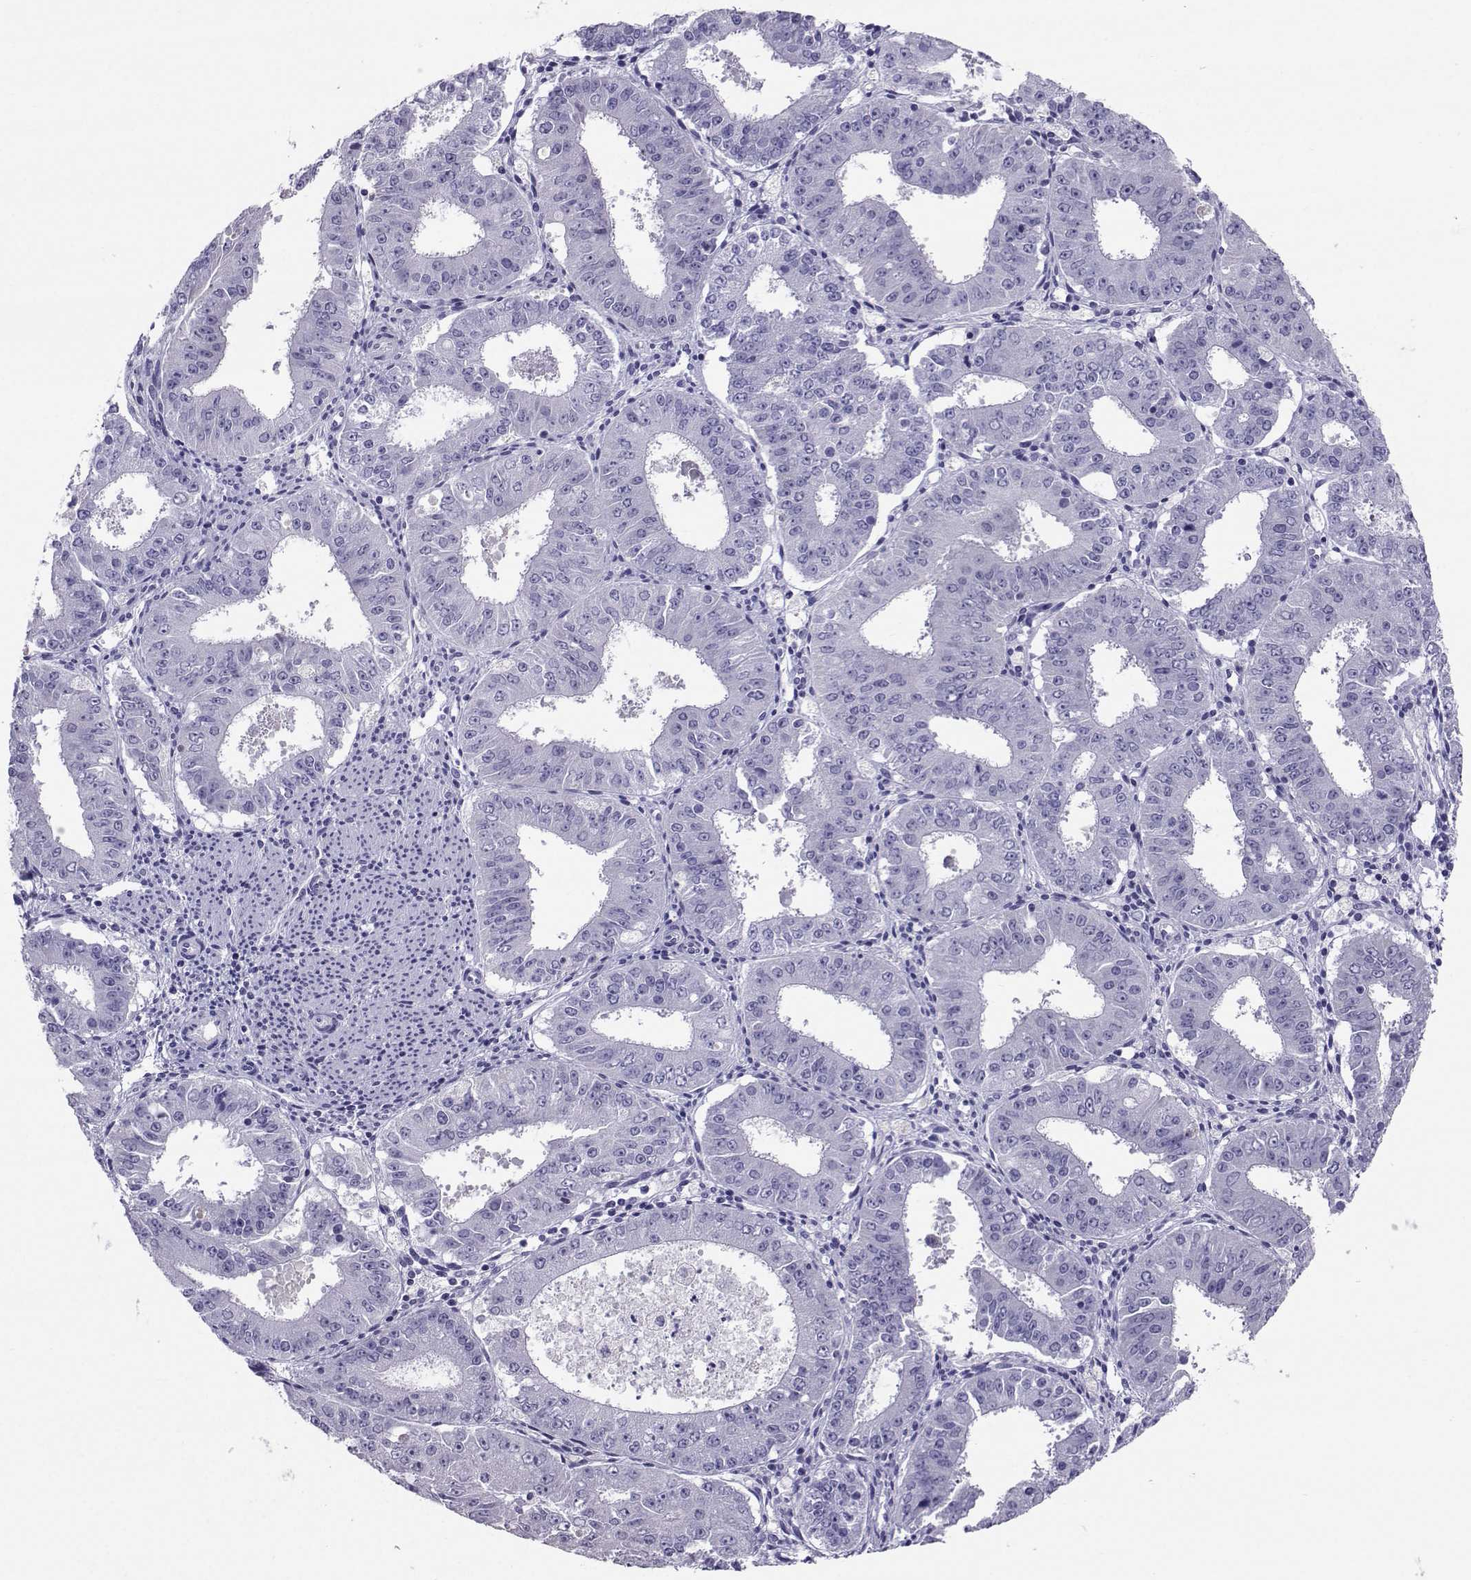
{"staining": {"intensity": "negative", "quantity": "none", "location": "none"}, "tissue": "ovarian cancer", "cell_type": "Tumor cells", "image_type": "cancer", "snomed": [{"axis": "morphology", "description": "Carcinoma, endometroid"}, {"axis": "topography", "description": "Ovary"}], "caption": "Tumor cells are negative for protein expression in human endometroid carcinoma (ovarian). (Brightfield microscopy of DAB immunohistochemistry (IHC) at high magnification).", "gene": "PGK1", "patient": {"sex": "female", "age": 42}}